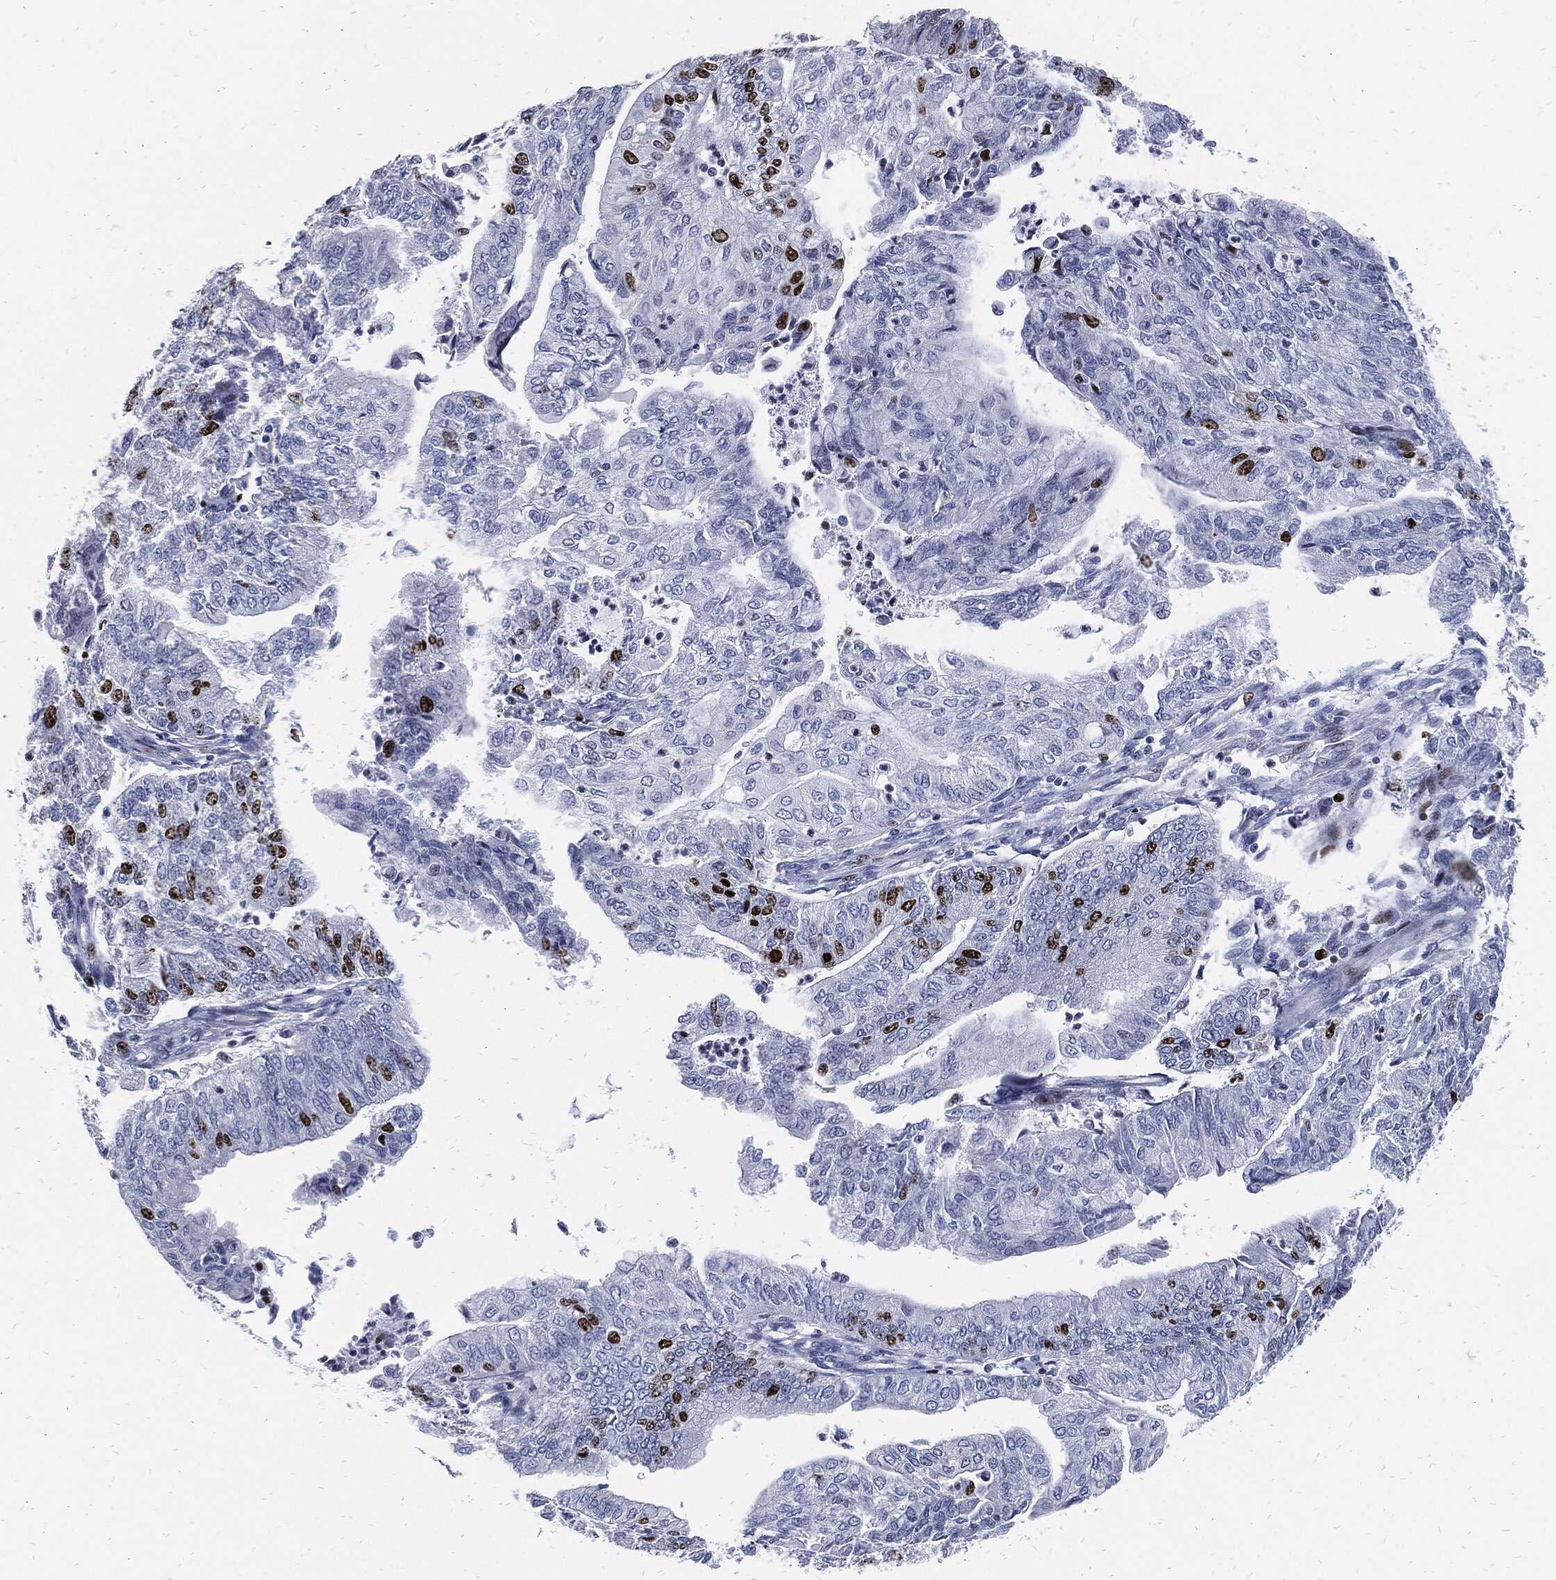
{"staining": {"intensity": "strong", "quantity": "<25%", "location": "nuclear"}, "tissue": "endometrial cancer", "cell_type": "Tumor cells", "image_type": "cancer", "snomed": [{"axis": "morphology", "description": "Adenocarcinoma, NOS"}, {"axis": "topography", "description": "Endometrium"}], "caption": "Immunohistochemical staining of endometrial cancer (adenocarcinoma) displays medium levels of strong nuclear positivity in about <25% of tumor cells.", "gene": "MKI67", "patient": {"sex": "female", "age": 59}}